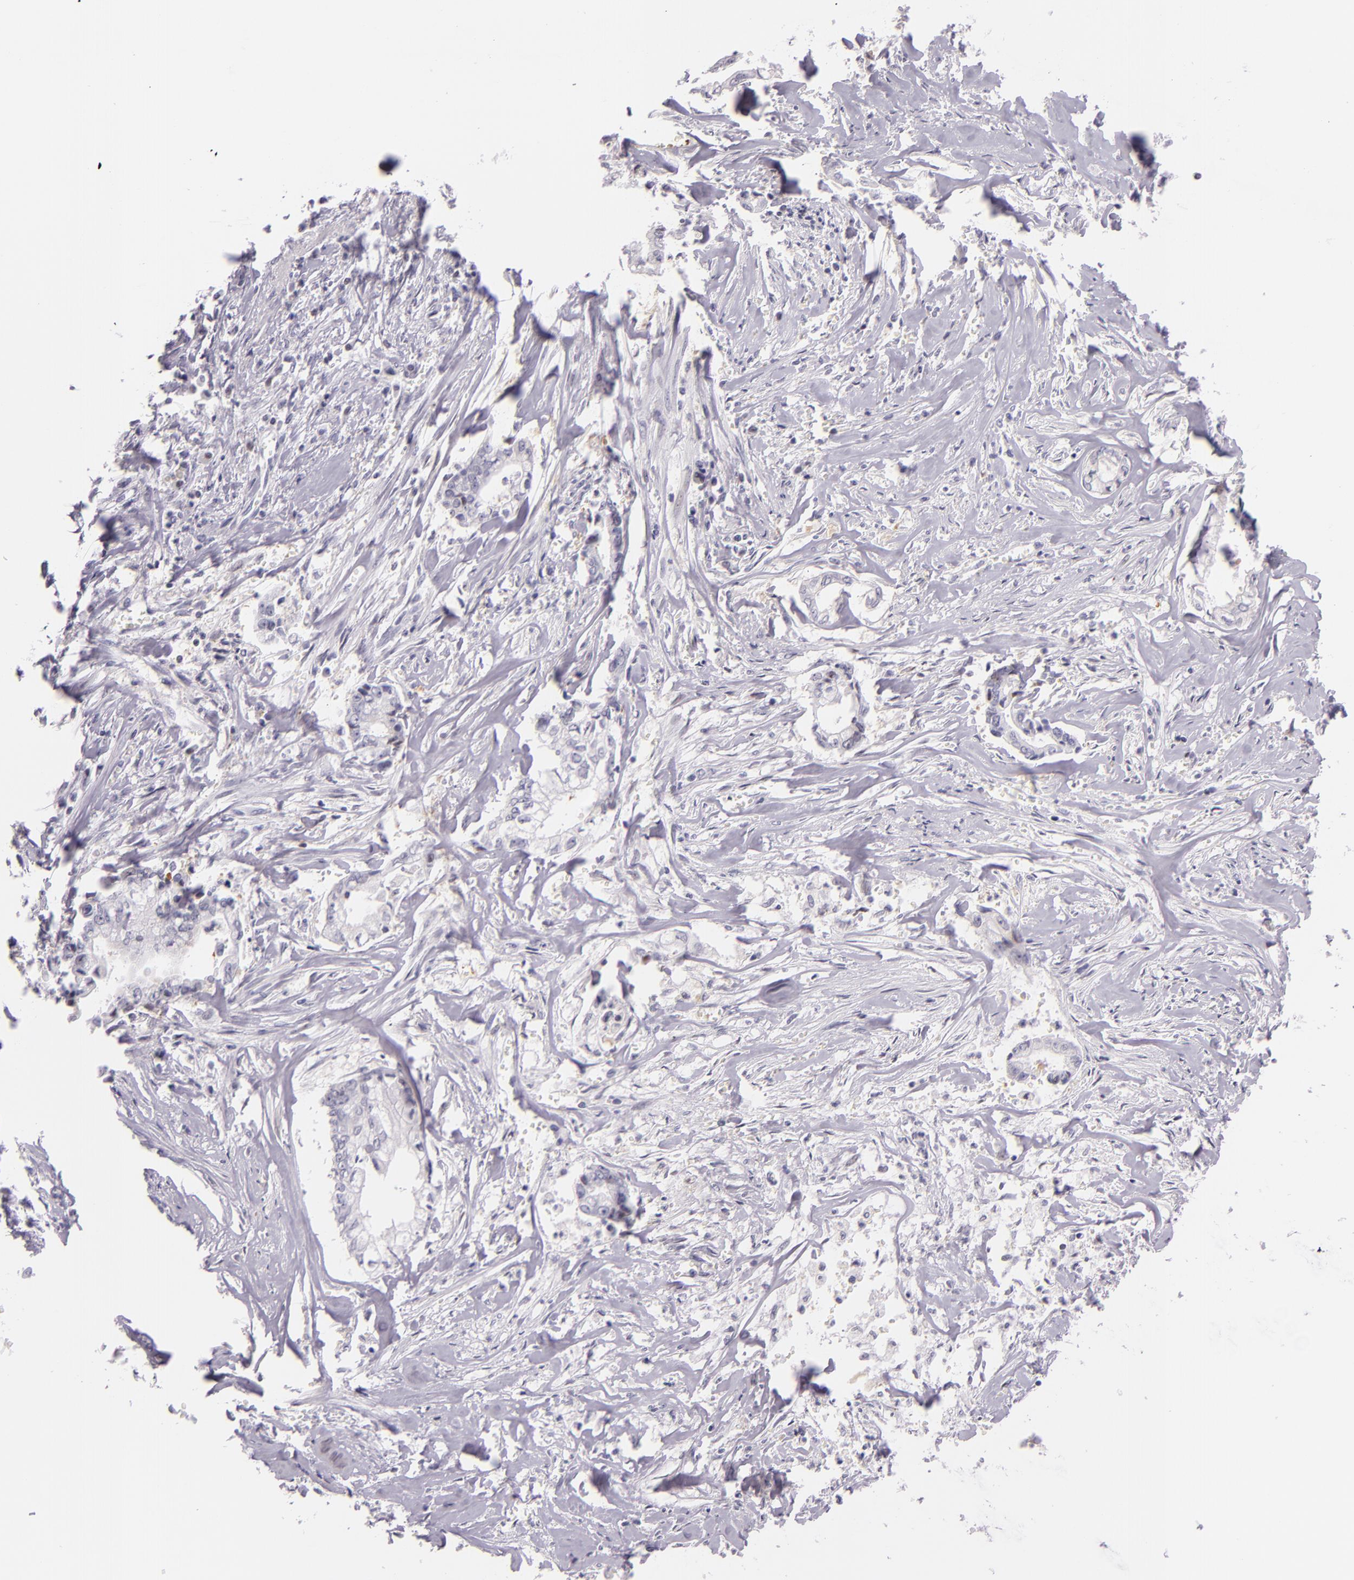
{"staining": {"intensity": "negative", "quantity": "none", "location": "none"}, "tissue": "liver cancer", "cell_type": "Tumor cells", "image_type": "cancer", "snomed": [{"axis": "morphology", "description": "Cholangiocarcinoma"}, {"axis": "topography", "description": "Liver"}], "caption": "Liver cancer (cholangiocarcinoma) was stained to show a protein in brown. There is no significant positivity in tumor cells.", "gene": "HSP90AA1", "patient": {"sex": "male", "age": 57}}